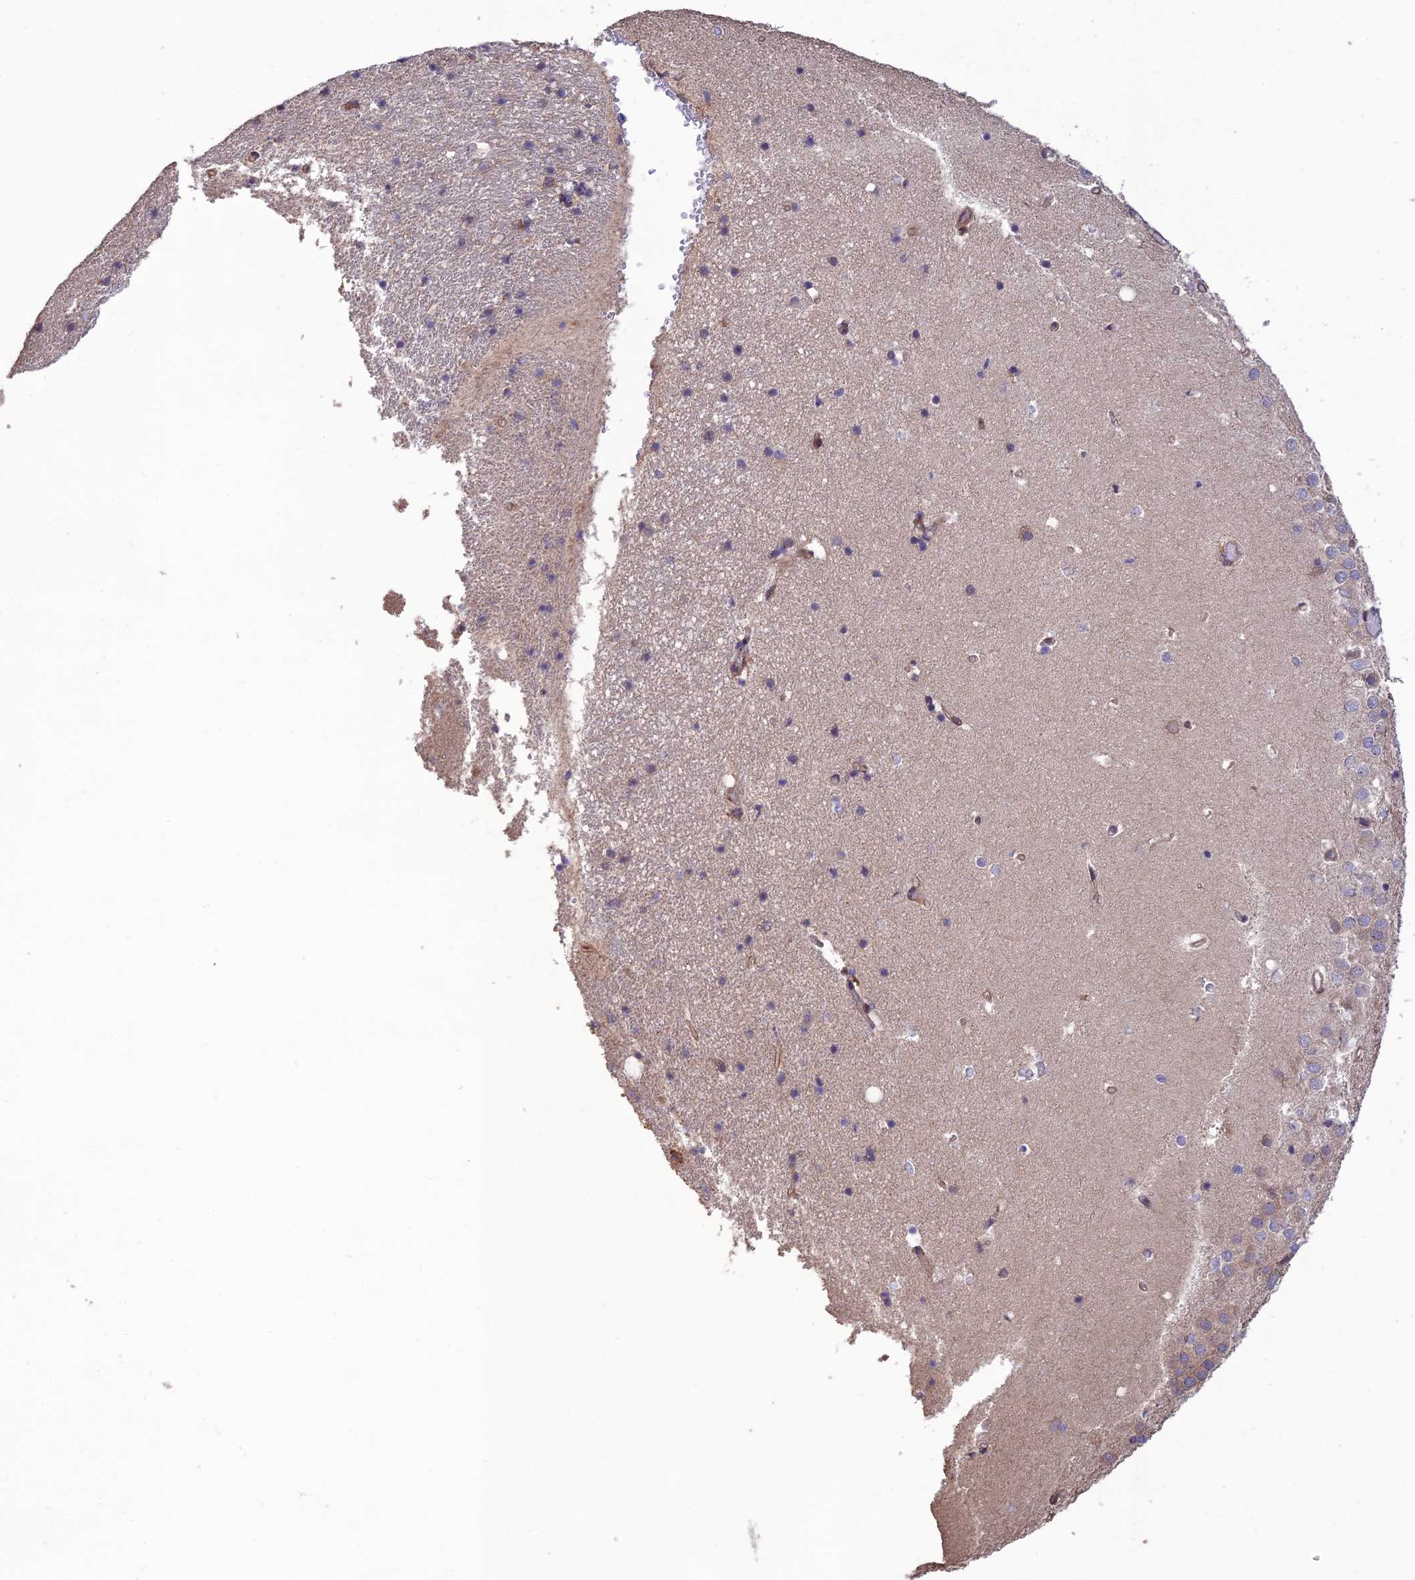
{"staining": {"intensity": "negative", "quantity": "none", "location": "none"}, "tissue": "hippocampus", "cell_type": "Glial cells", "image_type": "normal", "snomed": [{"axis": "morphology", "description": "Normal tissue, NOS"}, {"axis": "topography", "description": "Hippocampus"}], "caption": "An immunohistochemistry (IHC) histopathology image of unremarkable hippocampus is shown. There is no staining in glial cells of hippocampus.", "gene": "PAGR1", "patient": {"sex": "female", "age": 52}}